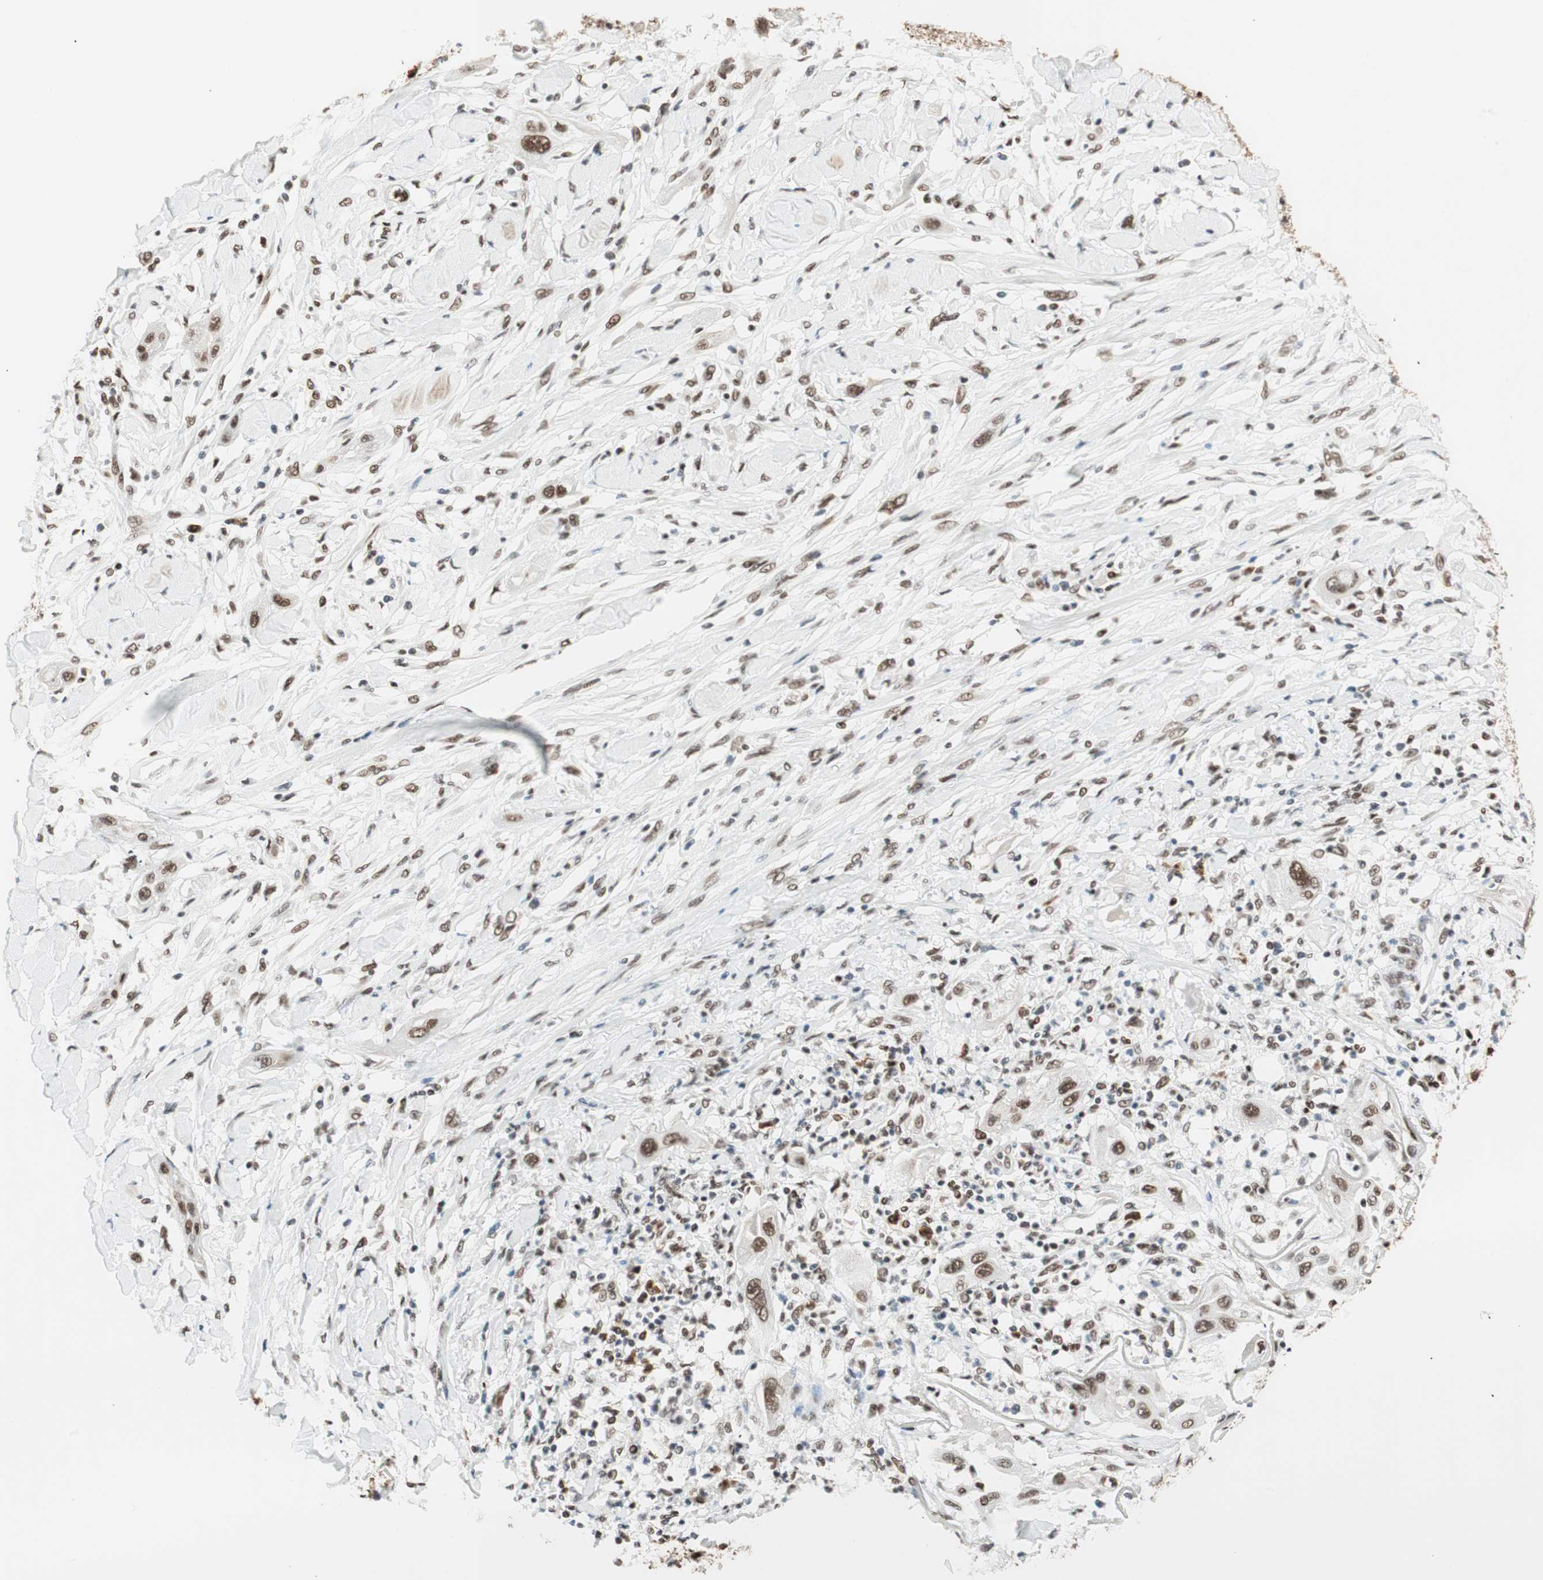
{"staining": {"intensity": "moderate", "quantity": ">75%", "location": "nuclear"}, "tissue": "lung cancer", "cell_type": "Tumor cells", "image_type": "cancer", "snomed": [{"axis": "morphology", "description": "Squamous cell carcinoma, NOS"}, {"axis": "topography", "description": "Lung"}], "caption": "Protein expression analysis of squamous cell carcinoma (lung) exhibits moderate nuclear positivity in approximately >75% of tumor cells.", "gene": "SMARCE1", "patient": {"sex": "female", "age": 47}}